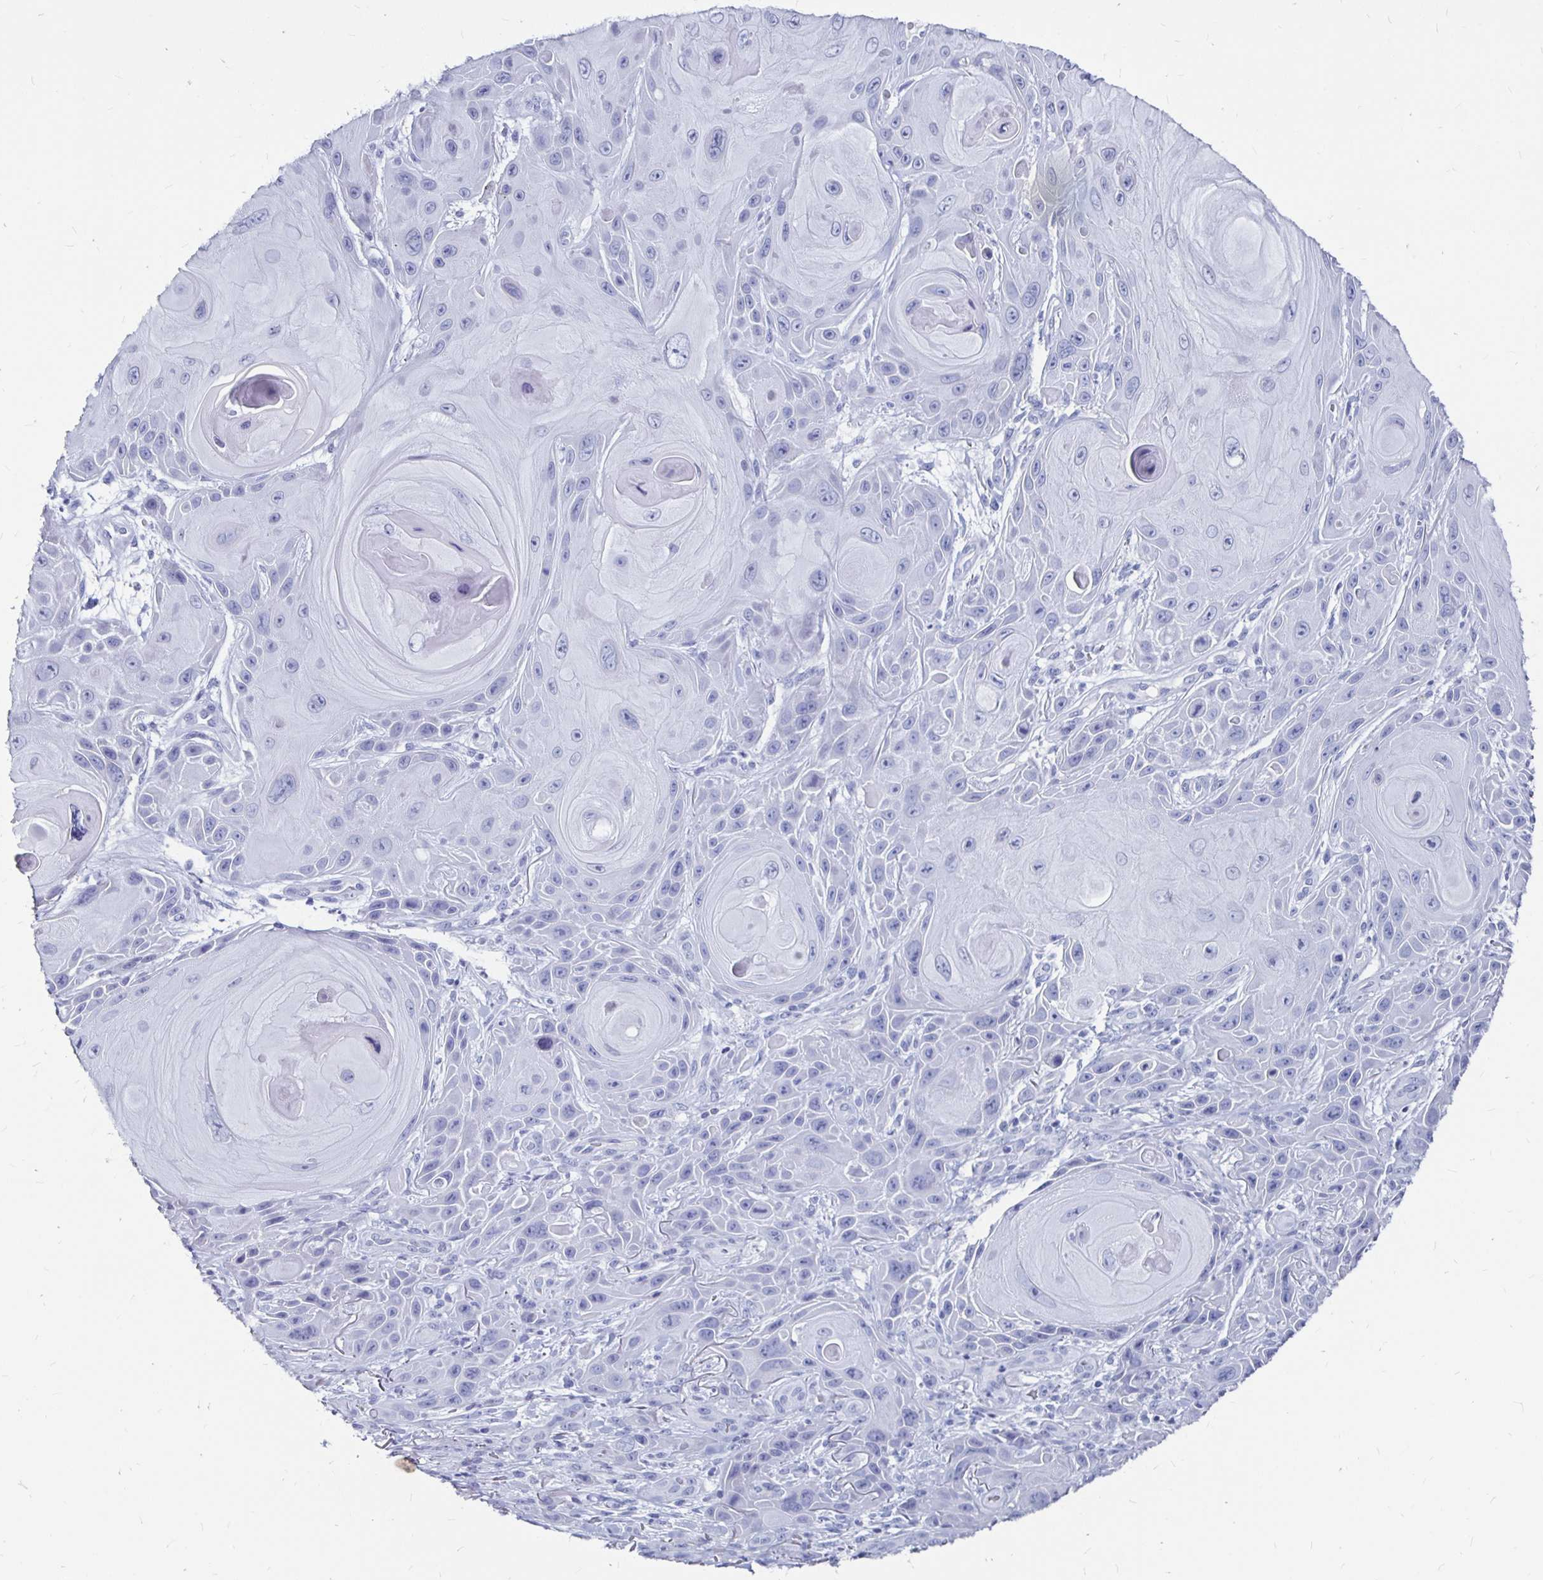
{"staining": {"intensity": "negative", "quantity": "none", "location": "none"}, "tissue": "skin cancer", "cell_type": "Tumor cells", "image_type": "cancer", "snomed": [{"axis": "morphology", "description": "Squamous cell carcinoma, NOS"}, {"axis": "topography", "description": "Skin"}], "caption": "Squamous cell carcinoma (skin) was stained to show a protein in brown. There is no significant staining in tumor cells.", "gene": "LUZP4", "patient": {"sex": "female", "age": 94}}